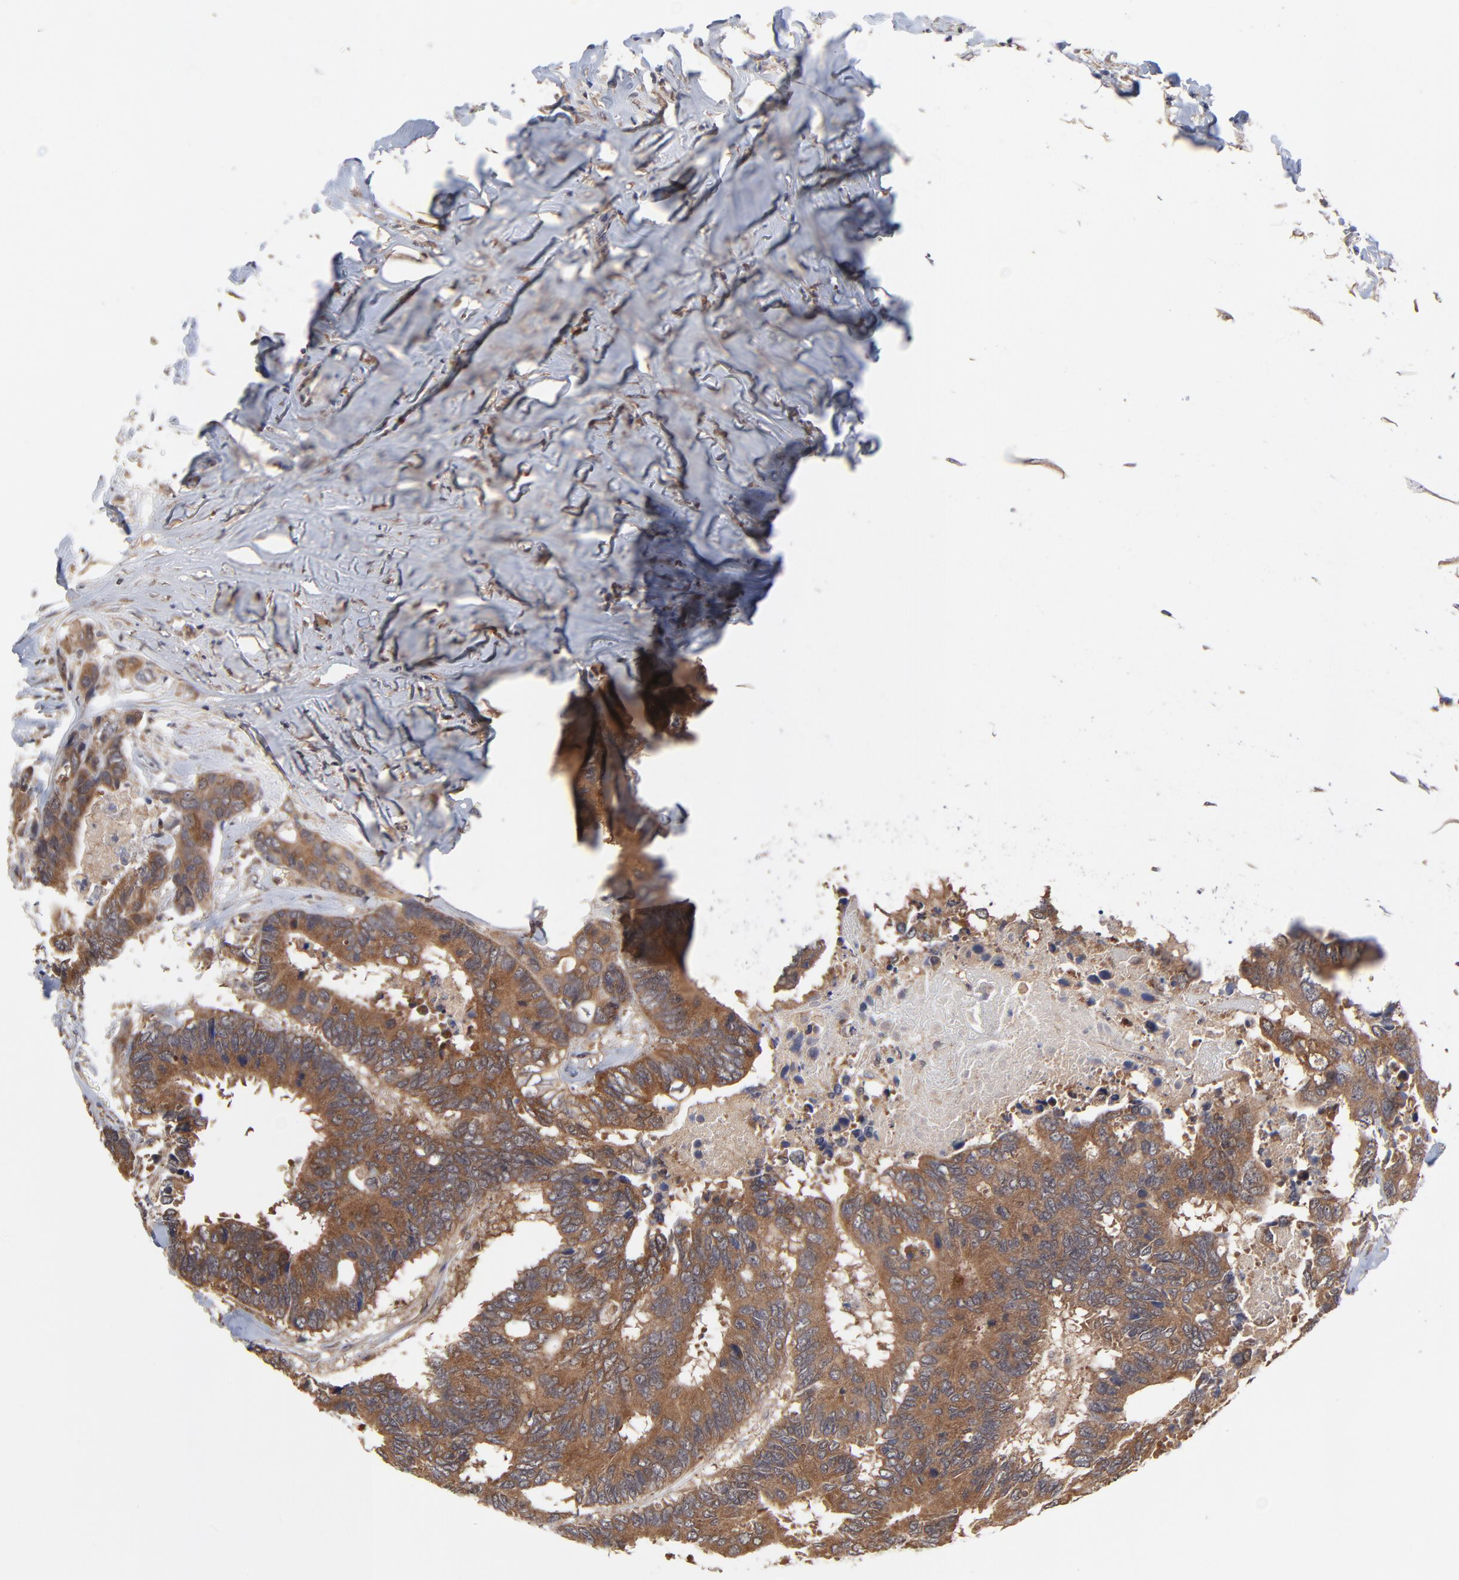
{"staining": {"intensity": "moderate", "quantity": ">75%", "location": "cytoplasmic/membranous"}, "tissue": "colorectal cancer", "cell_type": "Tumor cells", "image_type": "cancer", "snomed": [{"axis": "morphology", "description": "Adenocarcinoma, NOS"}, {"axis": "topography", "description": "Rectum"}], "caption": "This is an image of immunohistochemistry (IHC) staining of adenocarcinoma (colorectal), which shows moderate positivity in the cytoplasmic/membranous of tumor cells.", "gene": "PCMT1", "patient": {"sex": "male", "age": 55}}